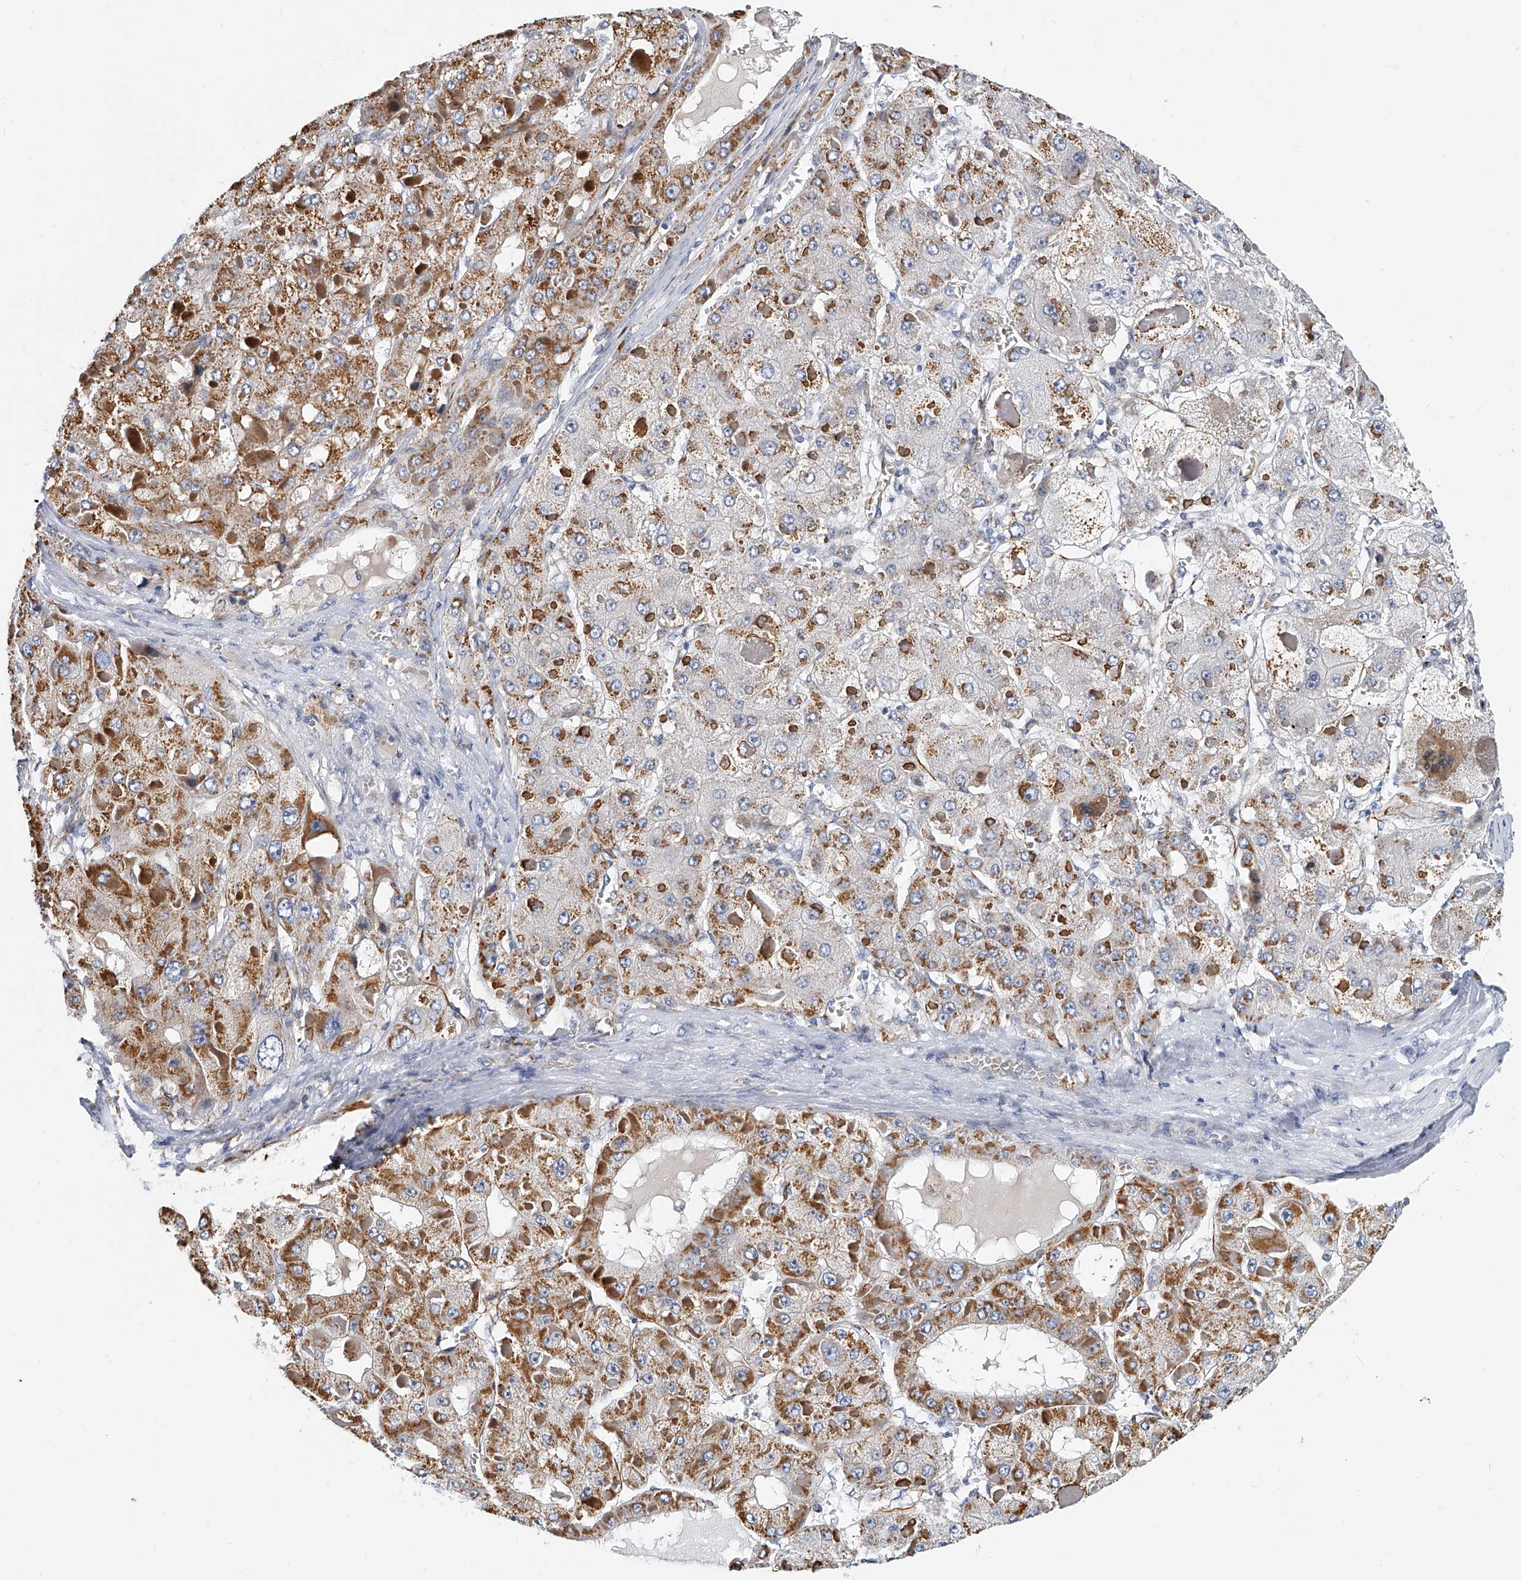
{"staining": {"intensity": "moderate", "quantity": ">75%", "location": "cytoplasmic/membranous"}, "tissue": "liver cancer", "cell_type": "Tumor cells", "image_type": "cancer", "snomed": [{"axis": "morphology", "description": "Carcinoma, Hepatocellular, NOS"}, {"axis": "topography", "description": "Liver"}], "caption": "Protein positivity by immunohistochemistry (IHC) exhibits moderate cytoplasmic/membranous expression in approximately >75% of tumor cells in hepatocellular carcinoma (liver).", "gene": "KIRREL1", "patient": {"sex": "female", "age": 73}}